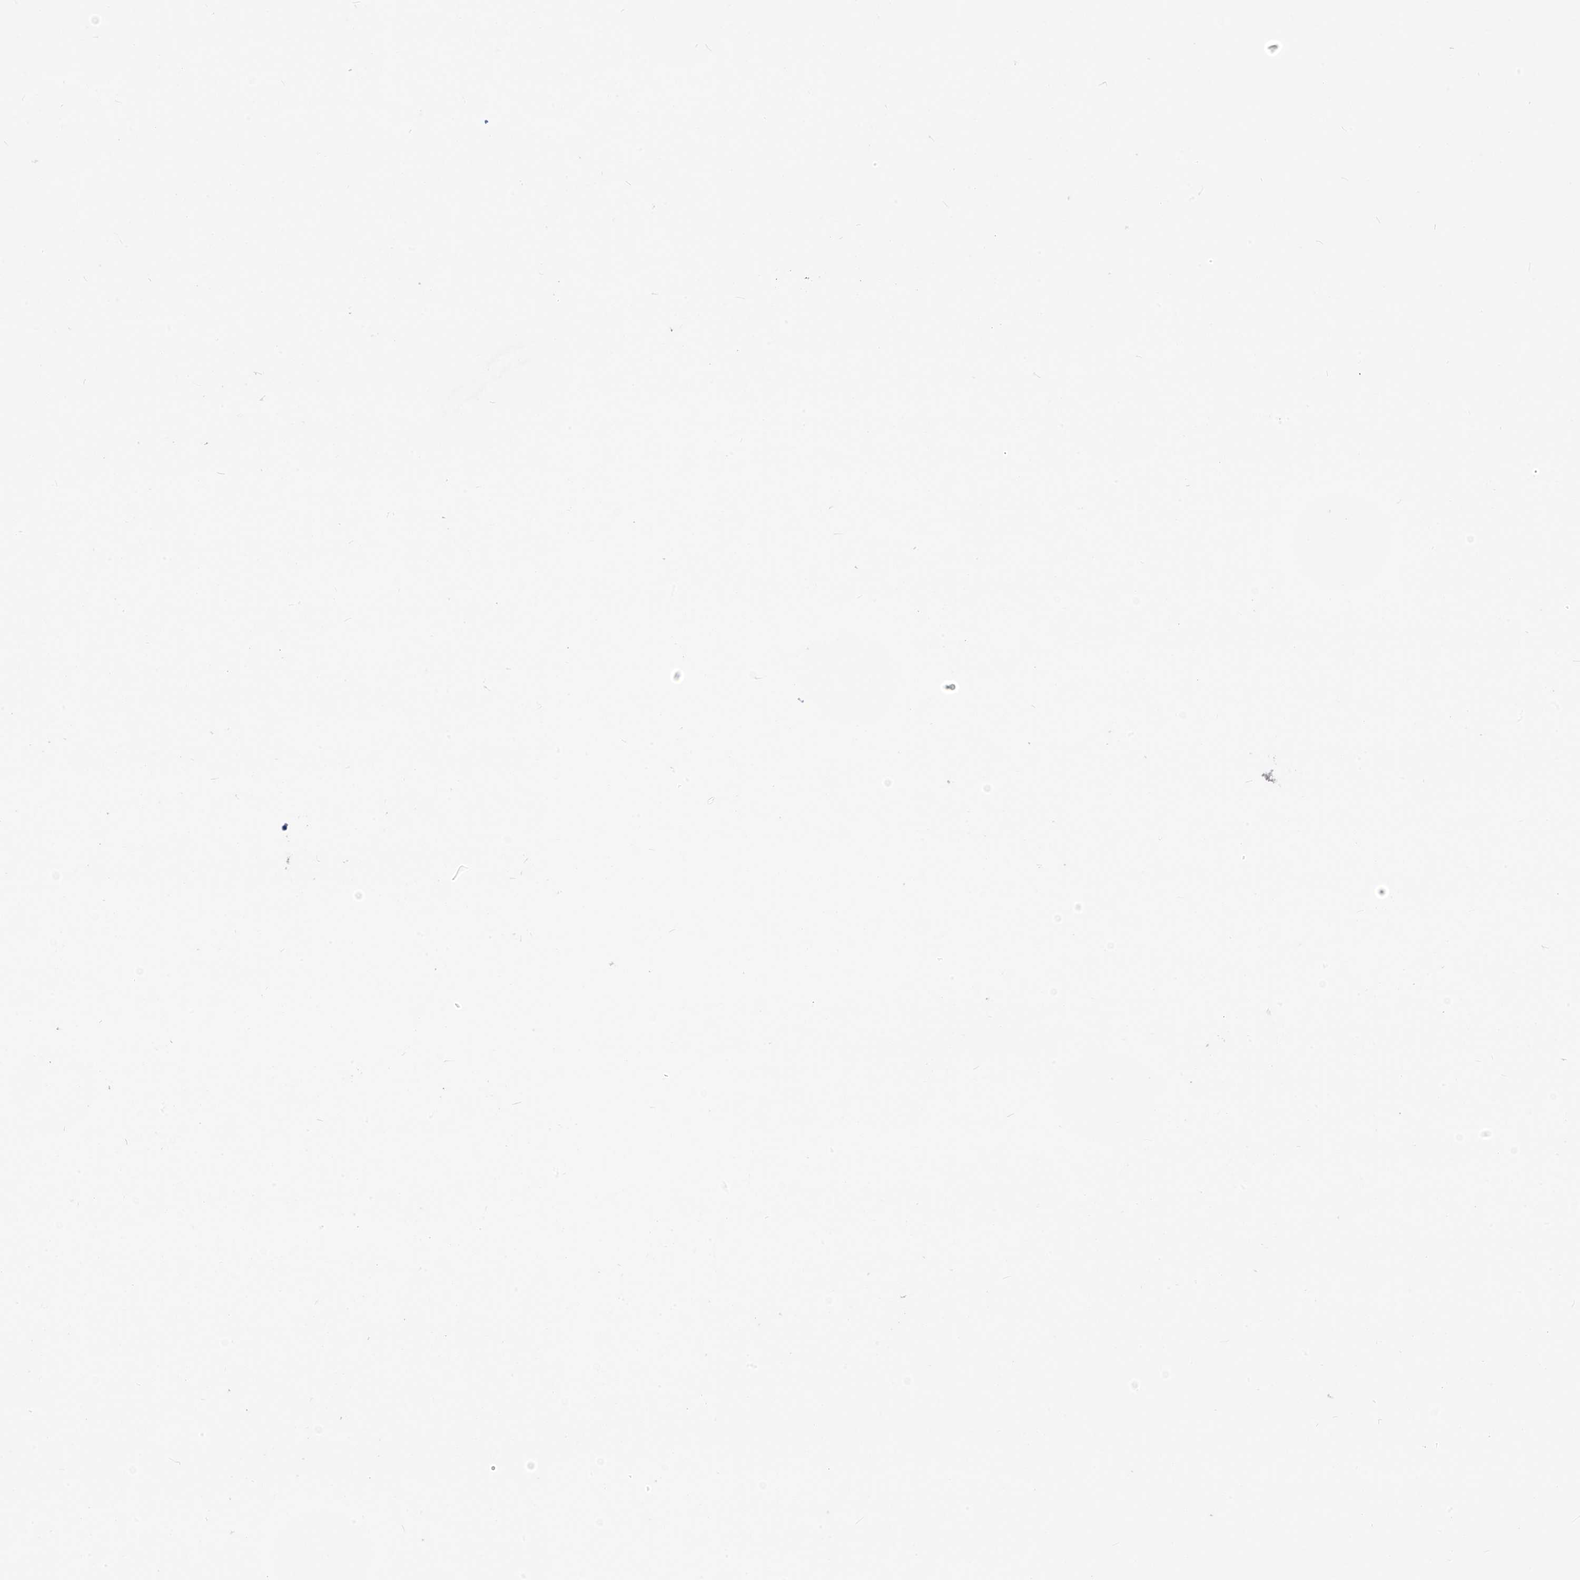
{"staining": {"intensity": "weak", "quantity": "<25%", "location": "cytoplasmic/membranous"}, "tissue": "prostate cancer", "cell_type": "Tumor cells", "image_type": "cancer", "snomed": [{"axis": "morphology", "description": "Adenocarcinoma, High grade"}, {"axis": "topography", "description": "Prostate"}], "caption": "The histopathology image exhibits no staining of tumor cells in adenocarcinoma (high-grade) (prostate). (DAB immunohistochemistry (IHC) visualized using brightfield microscopy, high magnification).", "gene": "LZTS3", "patient": {"sex": "male", "age": 60}}